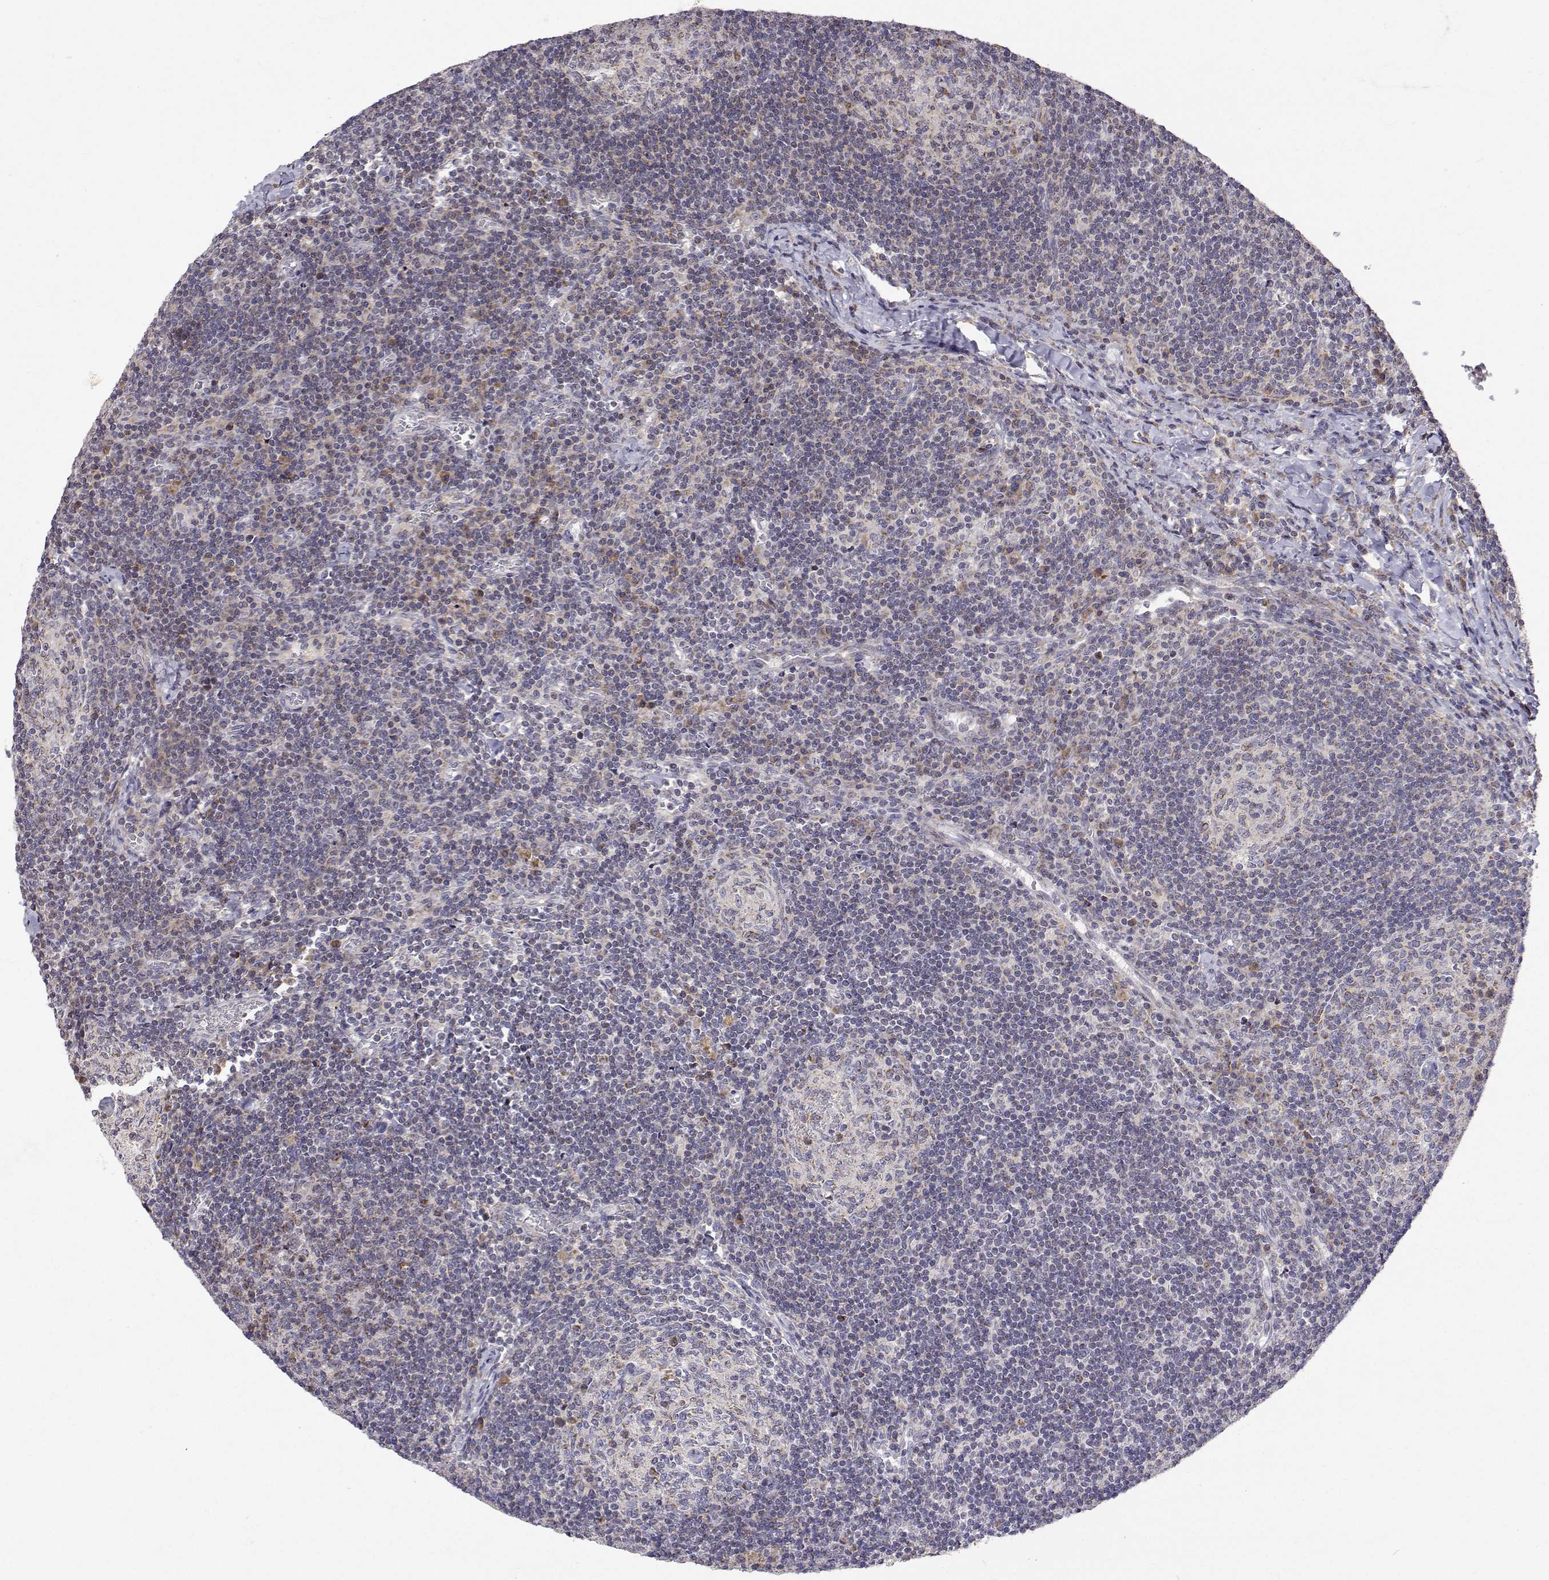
{"staining": {"intensity": "weak", "quantity": "<25%", "location": "cytoplasmic/membranous"}, "tissue": "lymph node", "cell_type": "Germinal center cells", "image_type": "normal", "snomed": [{"axis": "morphology", "description": "Normal tissue, NOS"}, {"axis": "topography", "description": "Lymph node"}], "caption": "Immunohistochemical staining of unremarkable lymph node shows no significant staining in germinal center cells. The staining was performed using DAB to visualize the protein expression in brown, while the nuclei were stained in blue with hematoxylin (Magnification: 20x).", "gene": "MRPL3", "patient": {"sex": "male", "age": 67}}